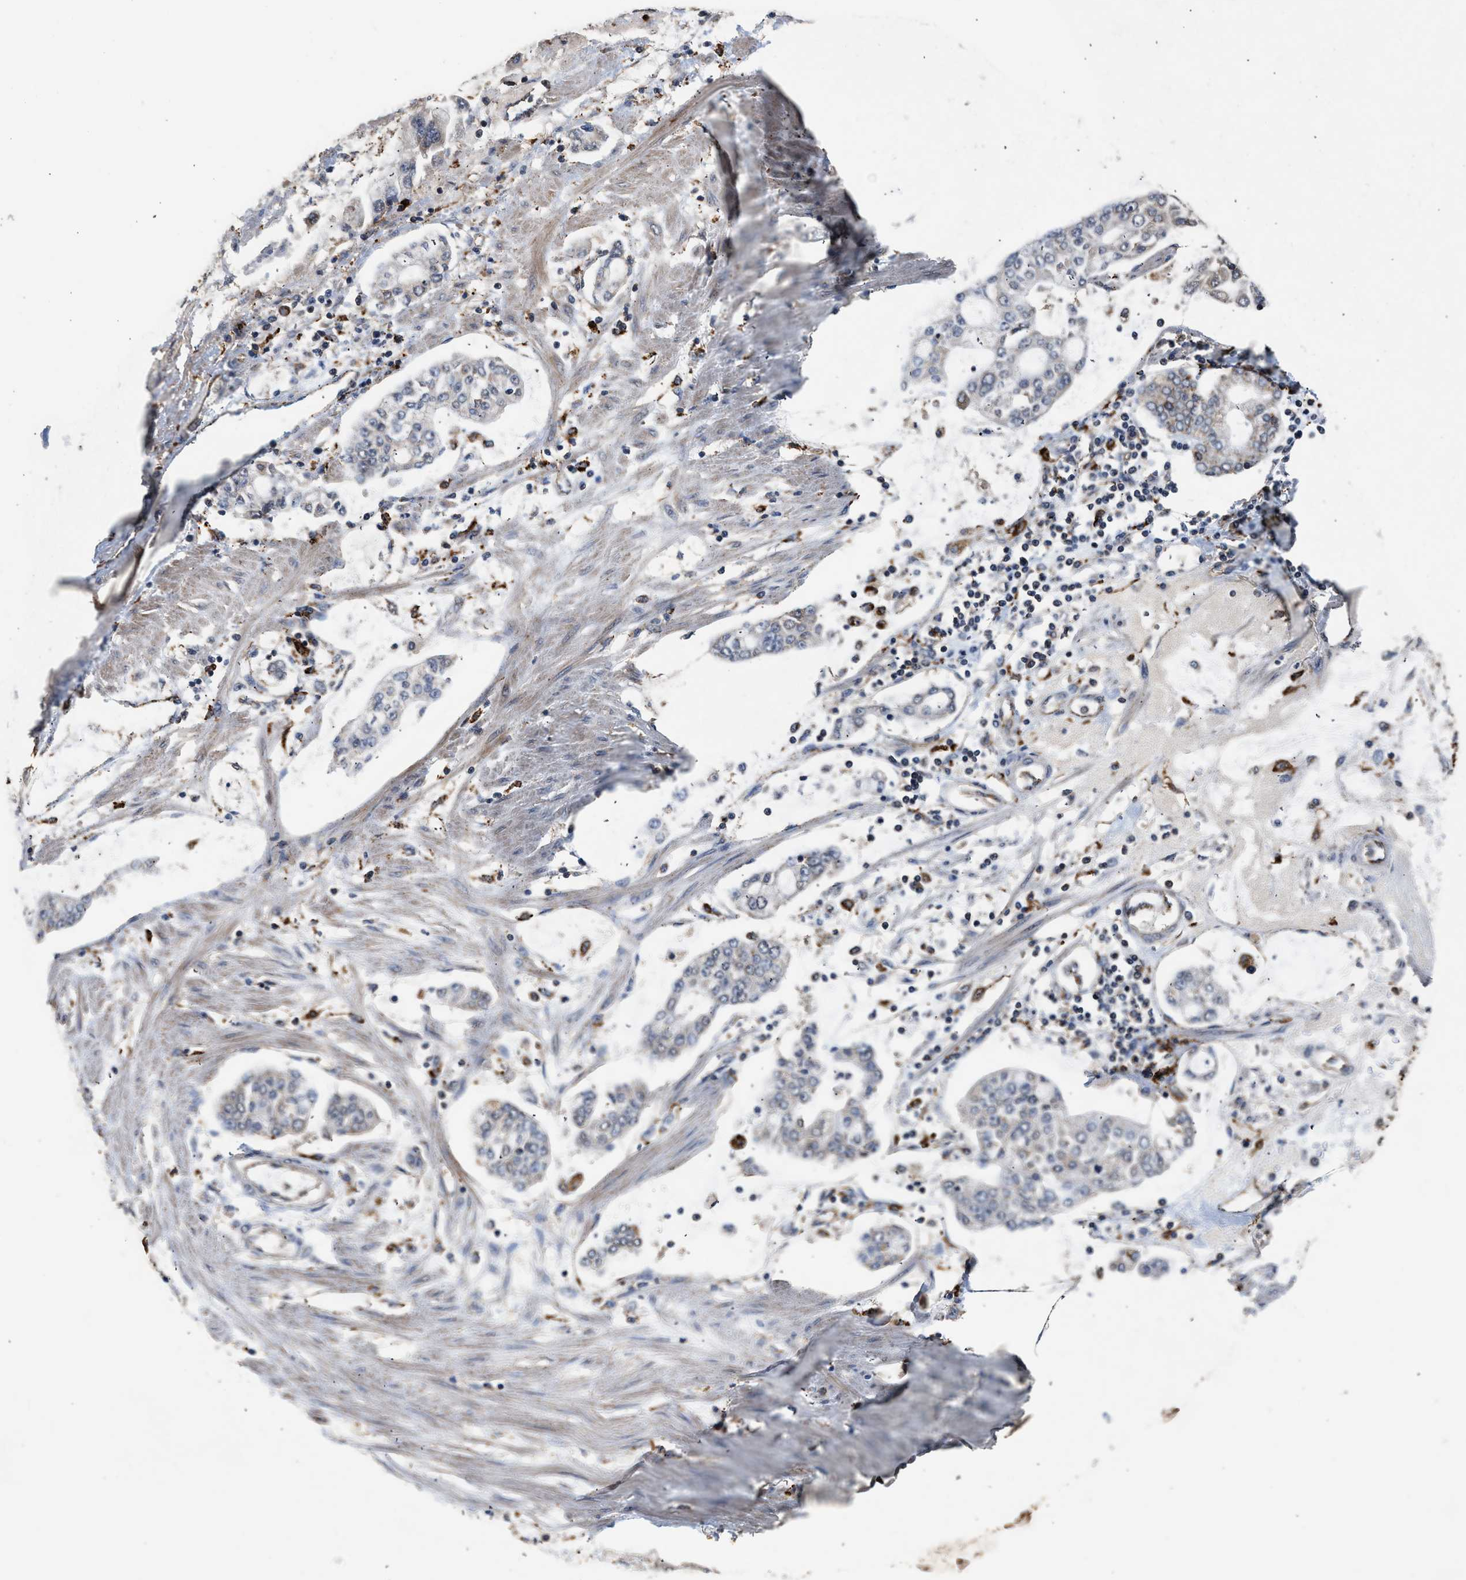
{"staining": {"intensity": "weak", "quantity": "<25%", "location": "cytoplasmic/membranous"}, "tissue": "stomach cancer", "cell_type": "Tumor cells", "image_type": "cancer", "snomed": [{"axis": "morphology", "description": "Adenocarcinoma, NOS"}, {"axis": "topography", "description": "Stomach"}], "caption": "Tumor cells are negative for brown protein staining in stomach cancer (adenocarcinoma).", "gene": "CTSV", "patient": {"sex": "male", "age": 76}}